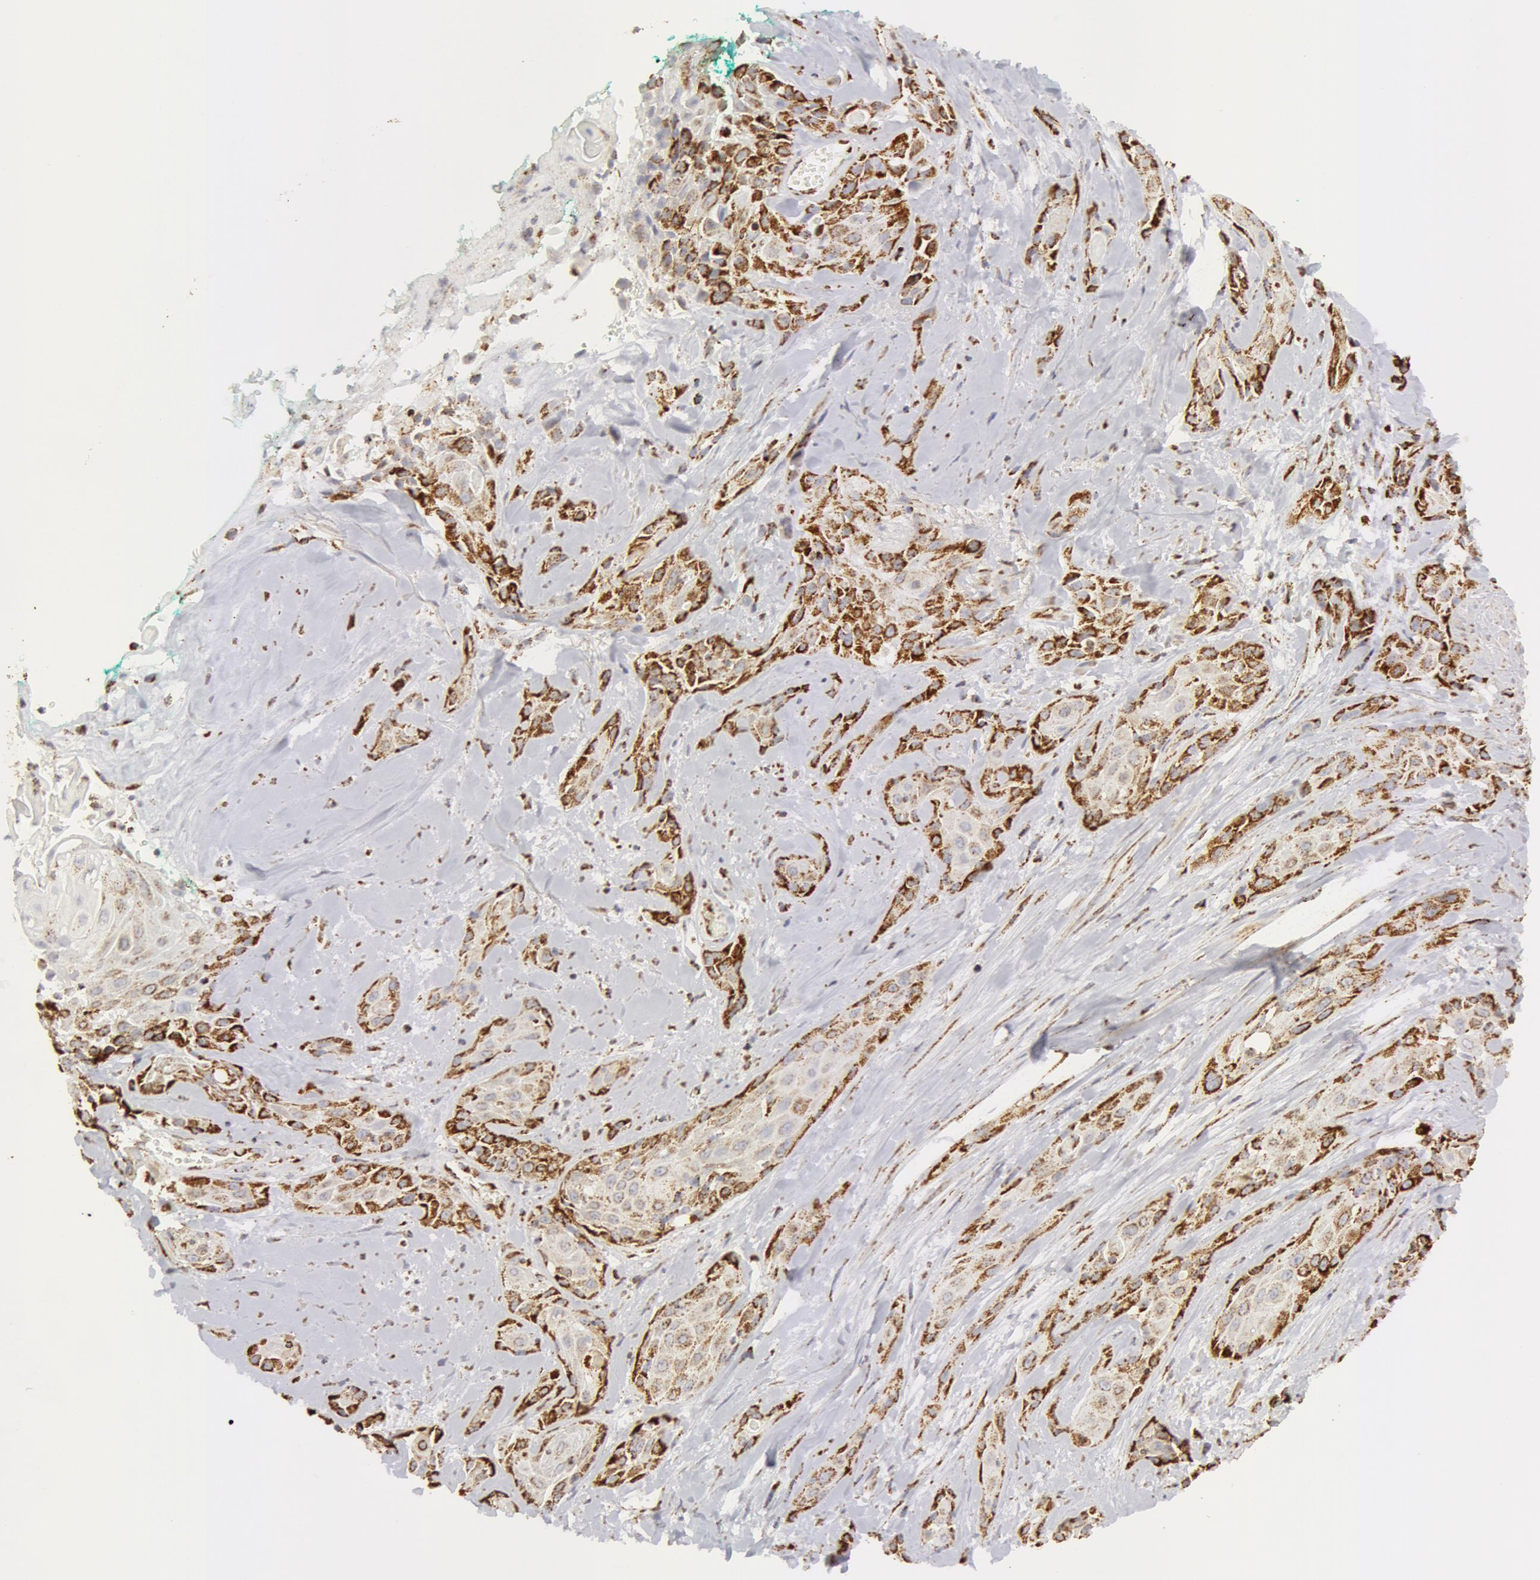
{"staining": {"intensity": "moderate", "quantity": ">75%", "location": "cytoplasmic/membranous"}, "tissue": "skin cancer", "cell_type": "Tumor cells", "image_type": "cancer", "snomed": [{"axis": "morphology", "description": "Squamous cell carcinoma, NOS"}, {"axis": "topography", "description": "Skin"}, {"axis": "topography", "description": "Anal"}], "caption": "Immunohistochemistry histopathology image of neoplastic tissue: skin cancer stained using immunohistochemistry (IHC) displays medium levels of moderate protein expression localized specifically in the cytoplasmic/membranous of tumor cells, appearing as a cytoplasmic/membranous brown color.", "gene": "ATP5F1B", "patient": {"sex": "male", "age": 64}}